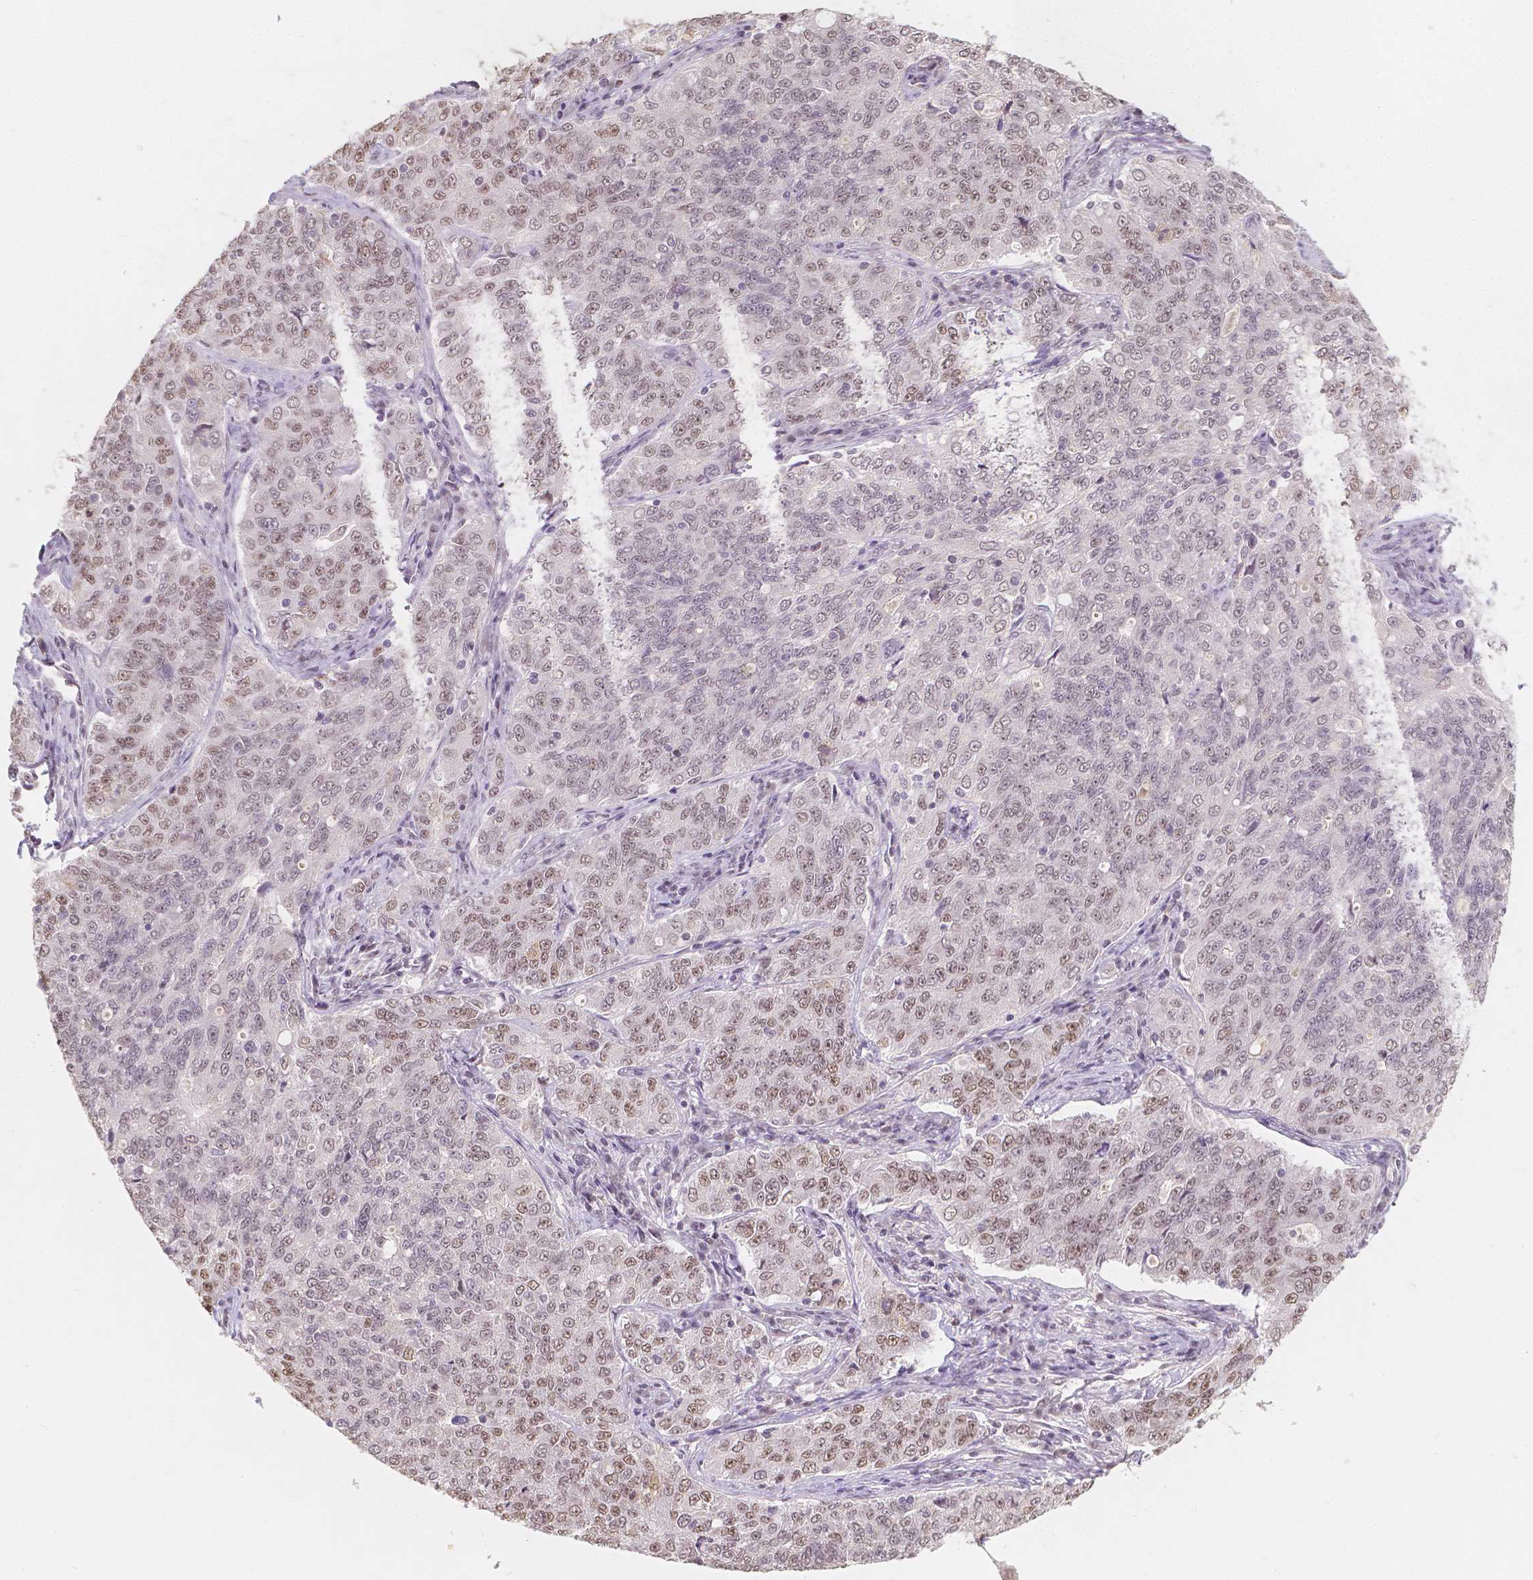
{"staining": {"intensity": "weak", "quantity": "25%-75%", "location": "nuclear"}, "tissue": "endometrial cancer", "cell_type": "Tumor cells", "image_type": "cancer", "snomed": [{"axis": "morphology", "description": "Adenocarcinoma, NOS"}, {"axis": "topography", "description": "Endometrium"}], "caption": "Tumor cells exhibit low levels of weak nuclear expression in about 25%-75% of cells in human endometrial adenocarcinoma.", "gene": "NOLC1", "patient": {"sex": "female", "age": 43}}